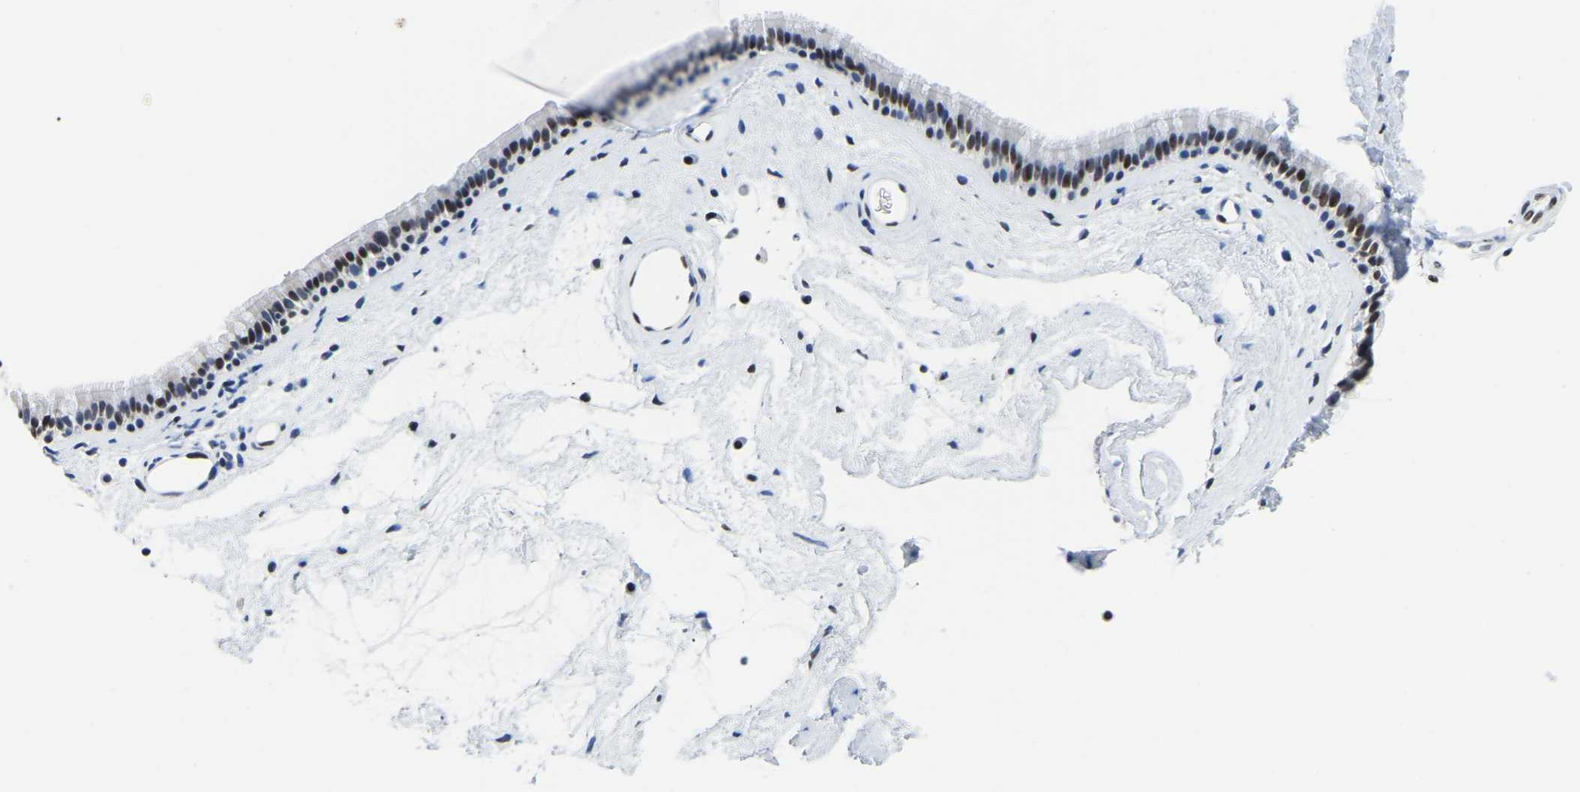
{"staining": {"intensity": "strong", "quantity": ">75%", "location": "nuclear"}, "tissue": "nasopharynx", "cell_type": "Respiratory epithelial cells", "image_type": "normal", "snomed": [{"axis": "morphology", "description": "Normal tissue, NOS"}, {"axis": "morphology", "description": "Inflammation, NOS"}, {"axis": "topography", "description": "Nasopharynx"}], "caption": "A high amount of strong nuclear expression is appreciated in approximately >75% of respiratory epithelial cells in unremarkable nasopharynx.", "gene": "UBA1", "patient": {"sex": "male", "age": 48}}